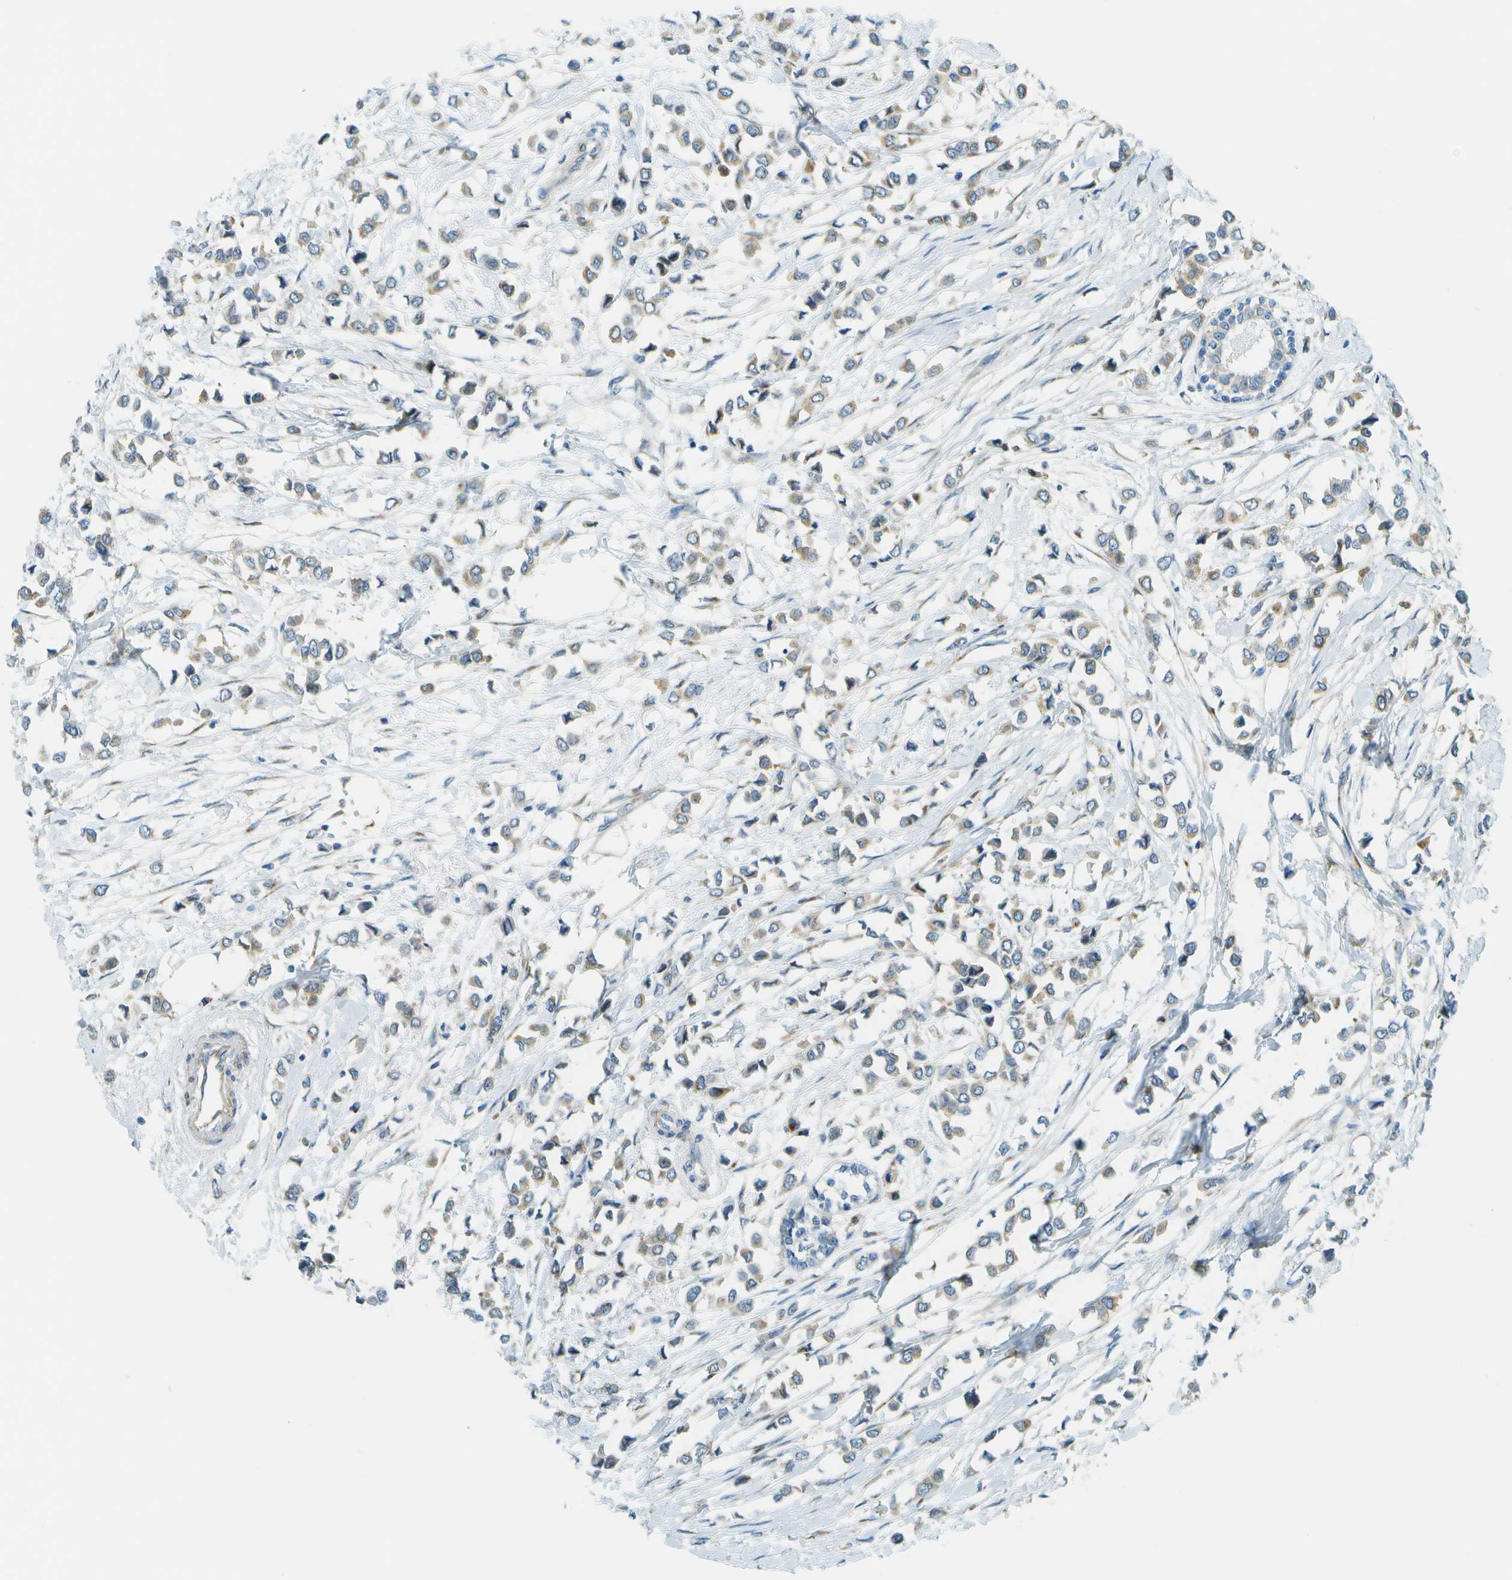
{"staining": {"intensity": "moderate", "quantity": ">75%", "location": "cytoplasmic/membranous"}, "tissue": "breast cancer", "cell_type": "Tumor cells", "image_type": "cancer", "snomed": [{"axis": "morphology", "description": "Lobular carcinoma"}, {"axis": "topography", "description": "Breast"}], "caption": "Human breast cancer stained with a protein marker shows moderate staining in tumor cells.", "gene": "ACBD3", "patient": {"sex": "female", "age": 51}}